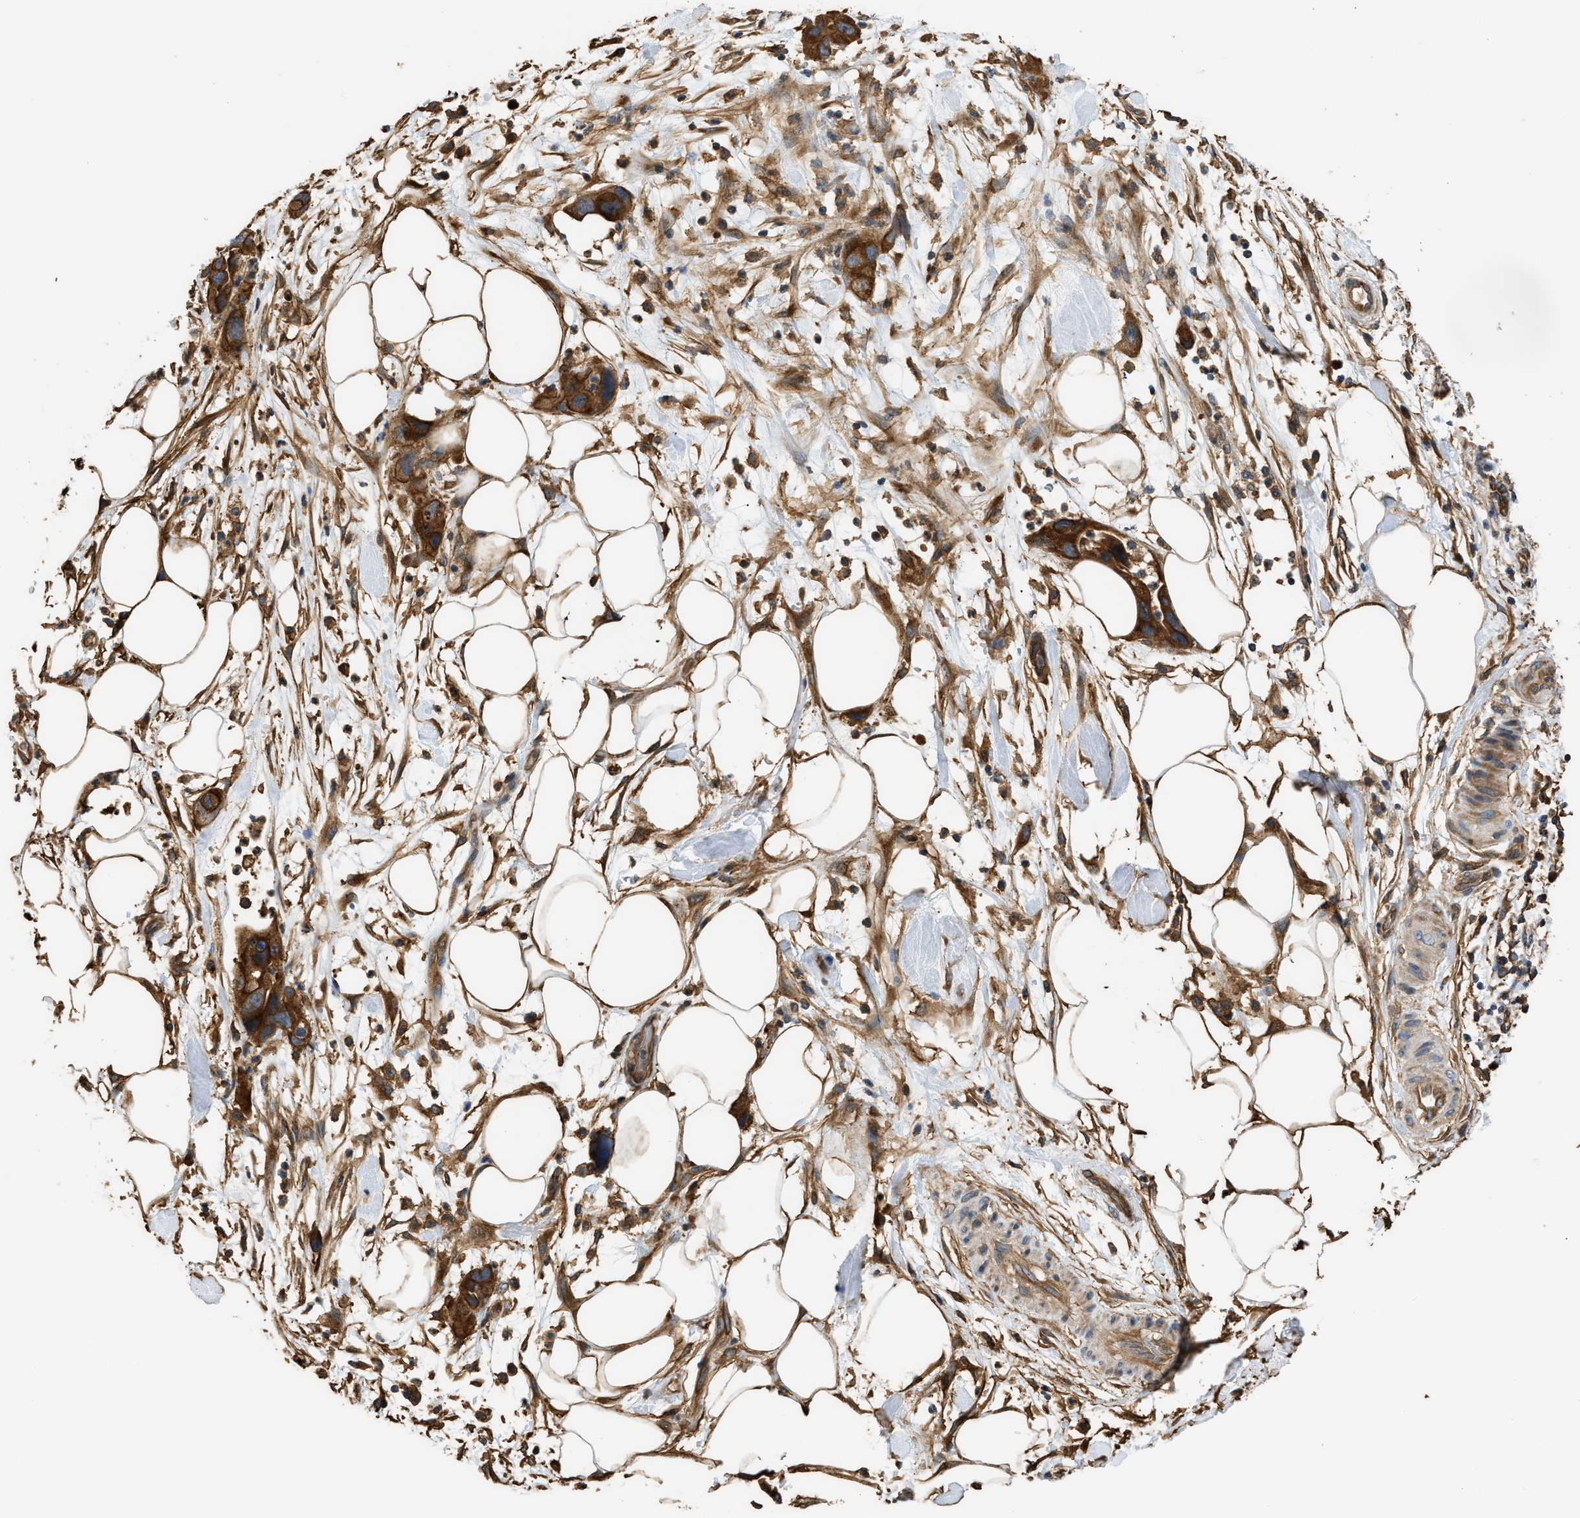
{"staining": {"intensity": "strong", "quantity": ">75%", "location": "cytoplasmic/membranous"}, "tissue": "pancreatic cancer", "cell_type": "Tumor cells", "image_type": "cancer", "snomed": [{"axis": "morphology", "description": "Adenocarcinoma, NOS"}, {"axis": "topography", "description": "Pancreas"}], "caption": "Tumor cells demonstrate high levels of strong cytoplasmic/membranous staining in about >75% of cells in pancreatic cancer.", "gene": "DDHD2", "patient": {"sex": "female", "age": 71}}